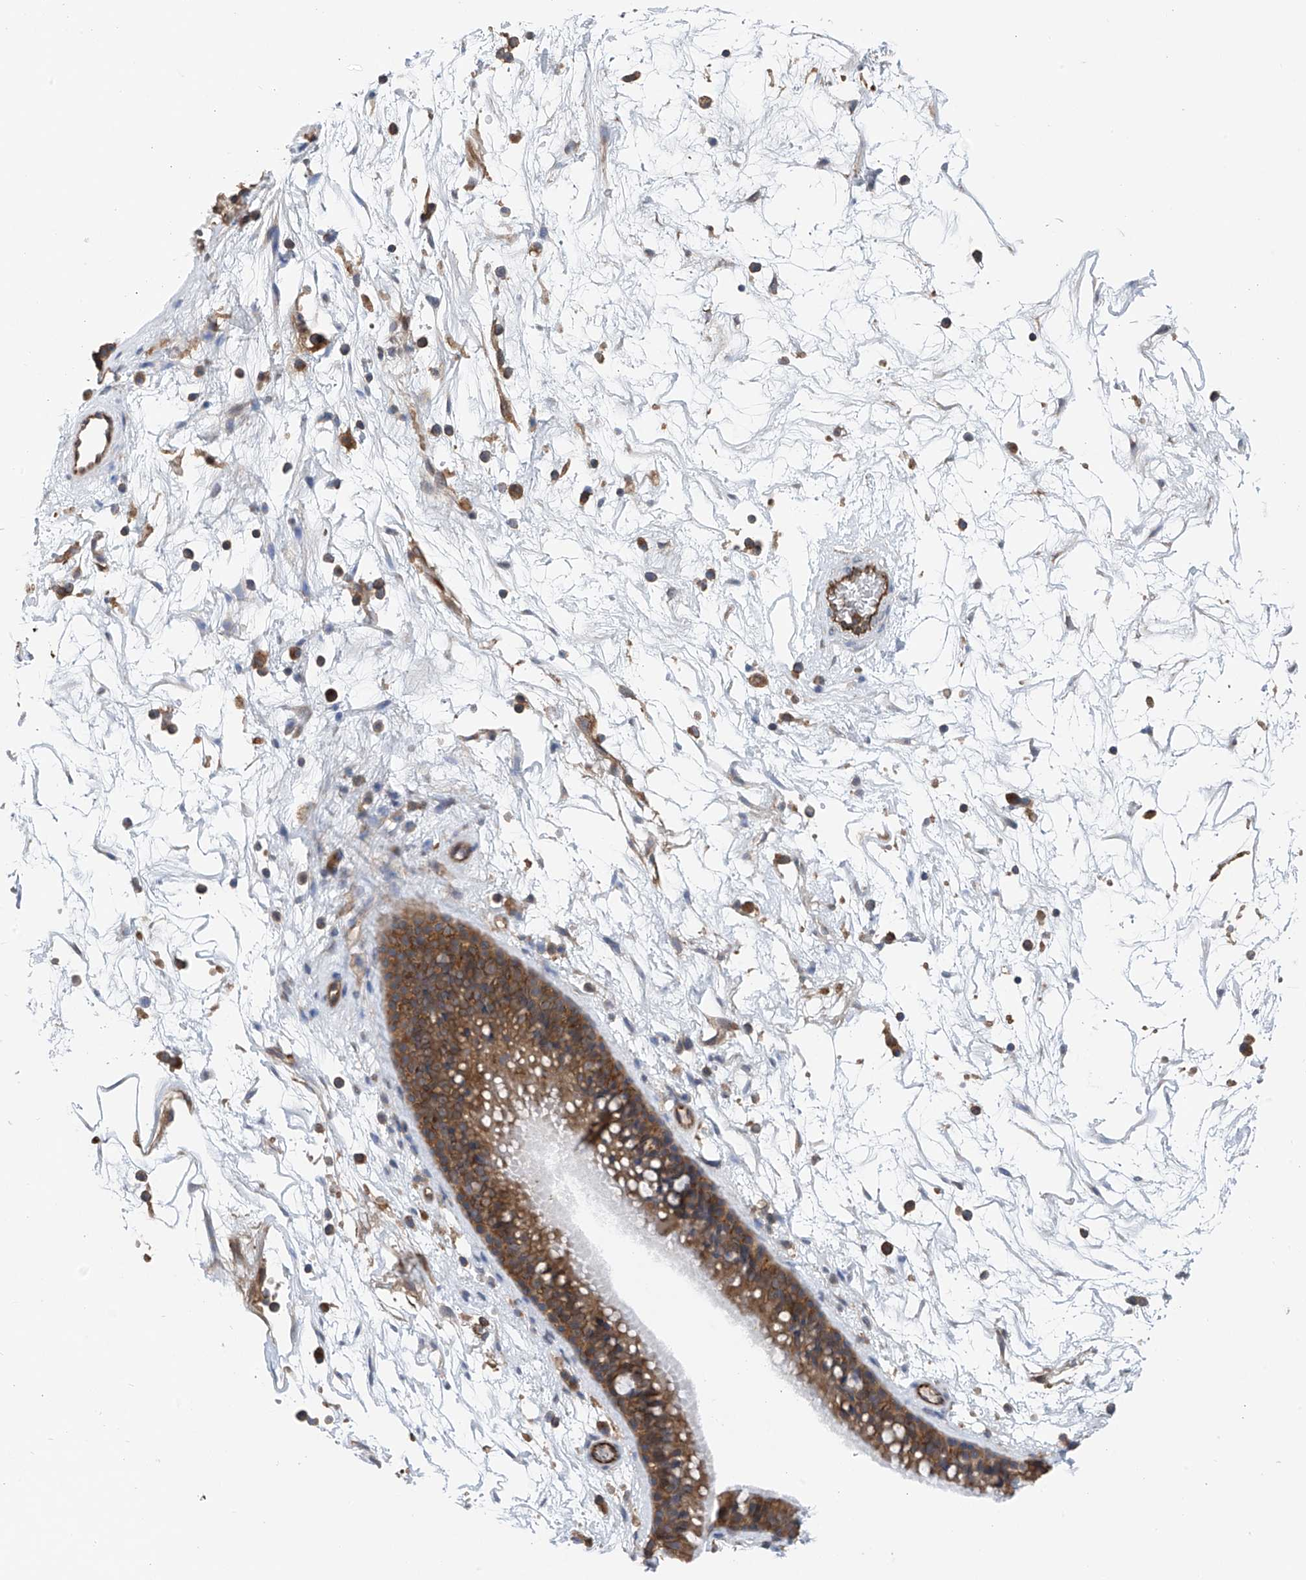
{"staining": {"intensity": "moderate", "quantity": ">75%", "location": "cytoplasmic/membranous"}, "tissue": "nasopharynx", "cell_type": "Respiratory epithelial cells", "image_type": "normal", "snomed": [{"axis": "morphology", "description": "Normal tissue, NOS"}, {"axis": "topography", "description": "Nasopharynx"}], "caption": "Nasopharynx stained for a protein (brown) shows moderate cytoplasmic/membranous positive positivity in about >75% of respiratory epithelial cells.", "gene": "CHPF", "patient": {"sex": "male", "age": 64}}